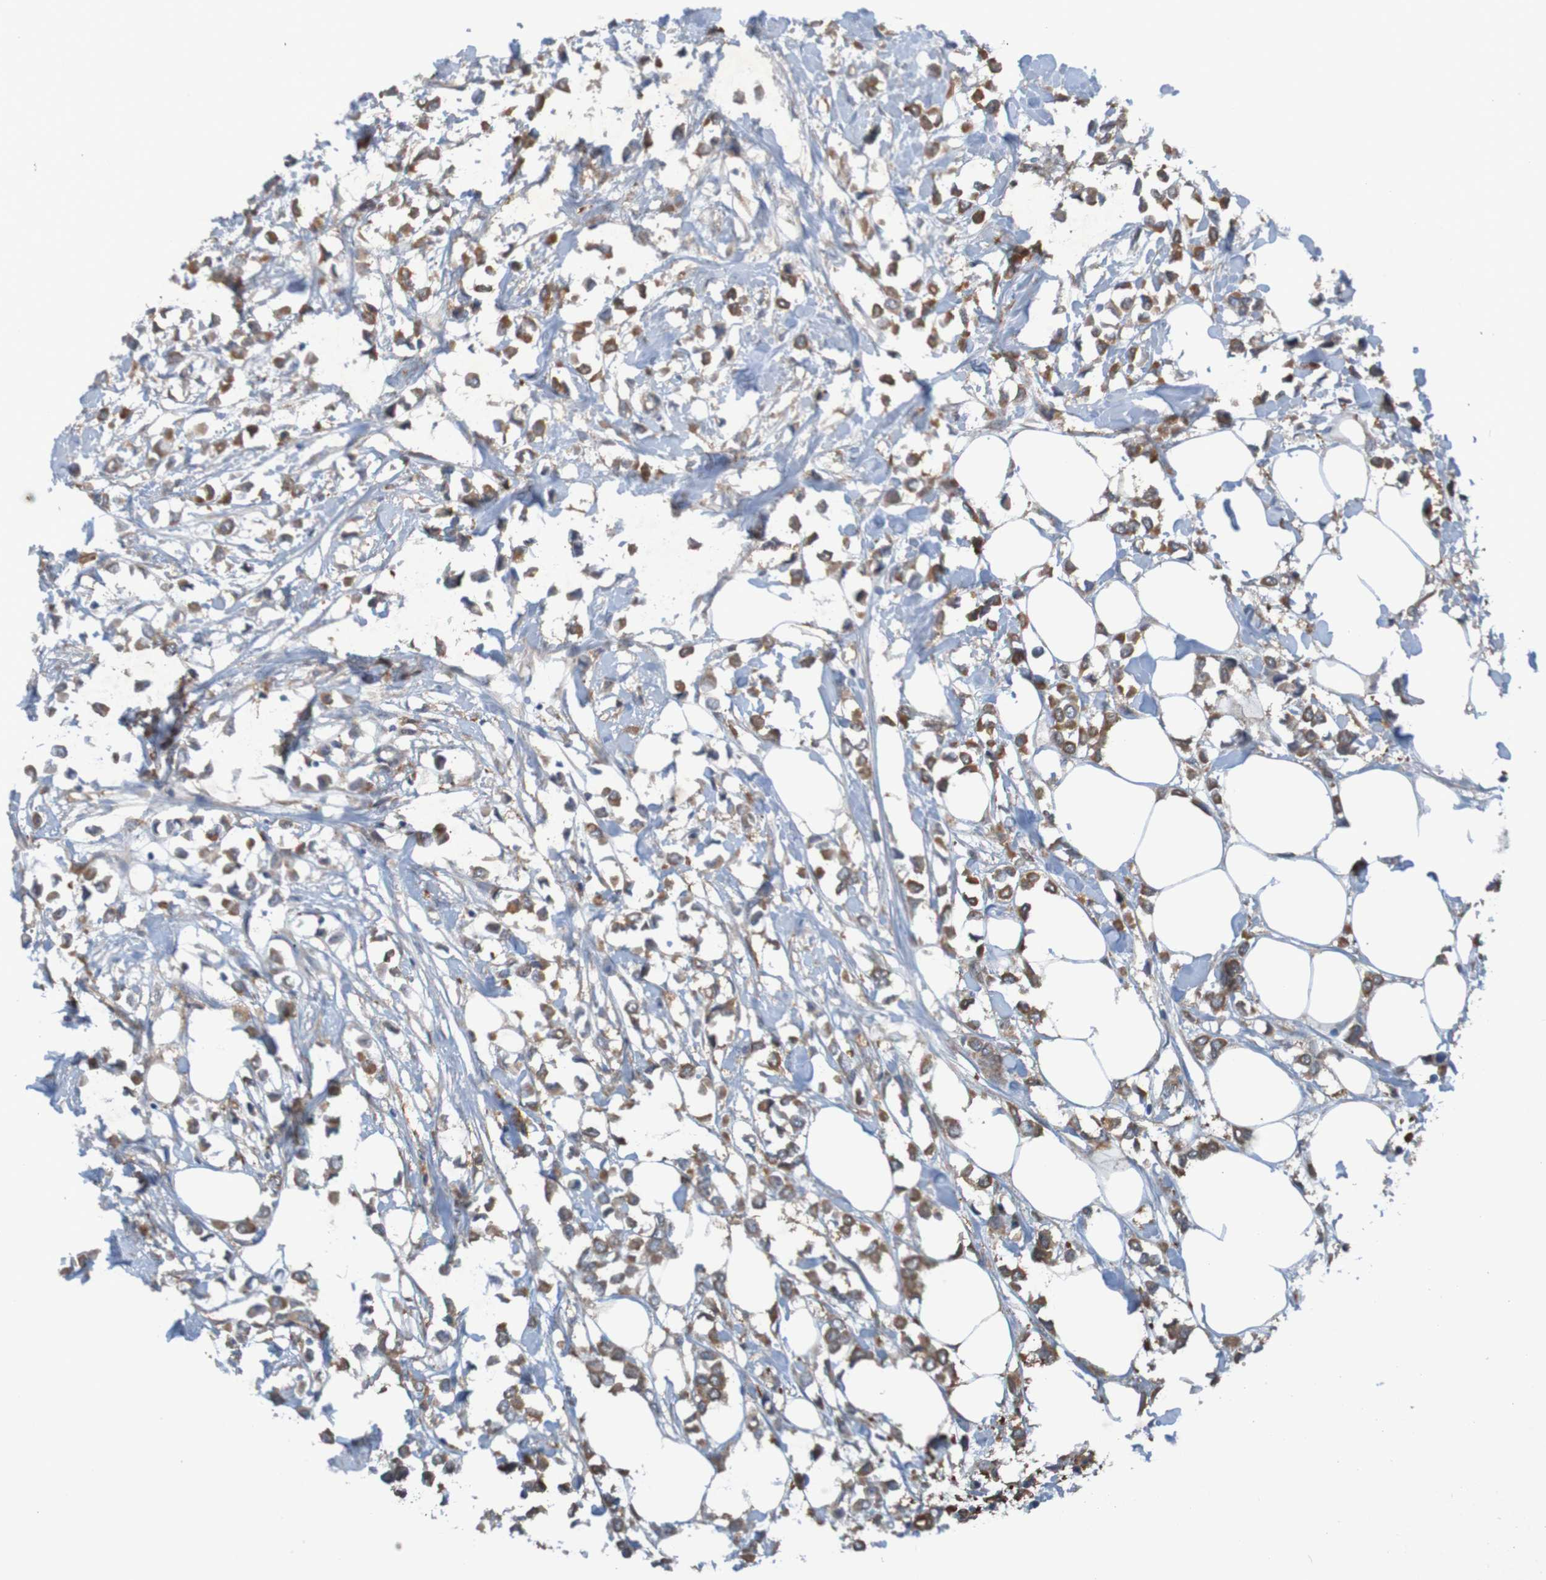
{"staining": {"intensity": "moderate", "quantity": ">75%", "location": "cytoplasmic/membranous"}, "tissue": "breast cancer", "cell_type": "Tumor cells", "image_type": "cancer", "snomed": [{"axis": "morphology", "description": "Lobular carcinoma"}, {"axis": "topography", "description": "Breast"}], "caption": "Human breast lobular carcinoma stained for a protein (brown) shows moderate cytoplasmic/membranous positive positivity in about >75% of tumor cells.", "gene": "DNAJC4", "patient": {"sex": "female", "age": 51}}